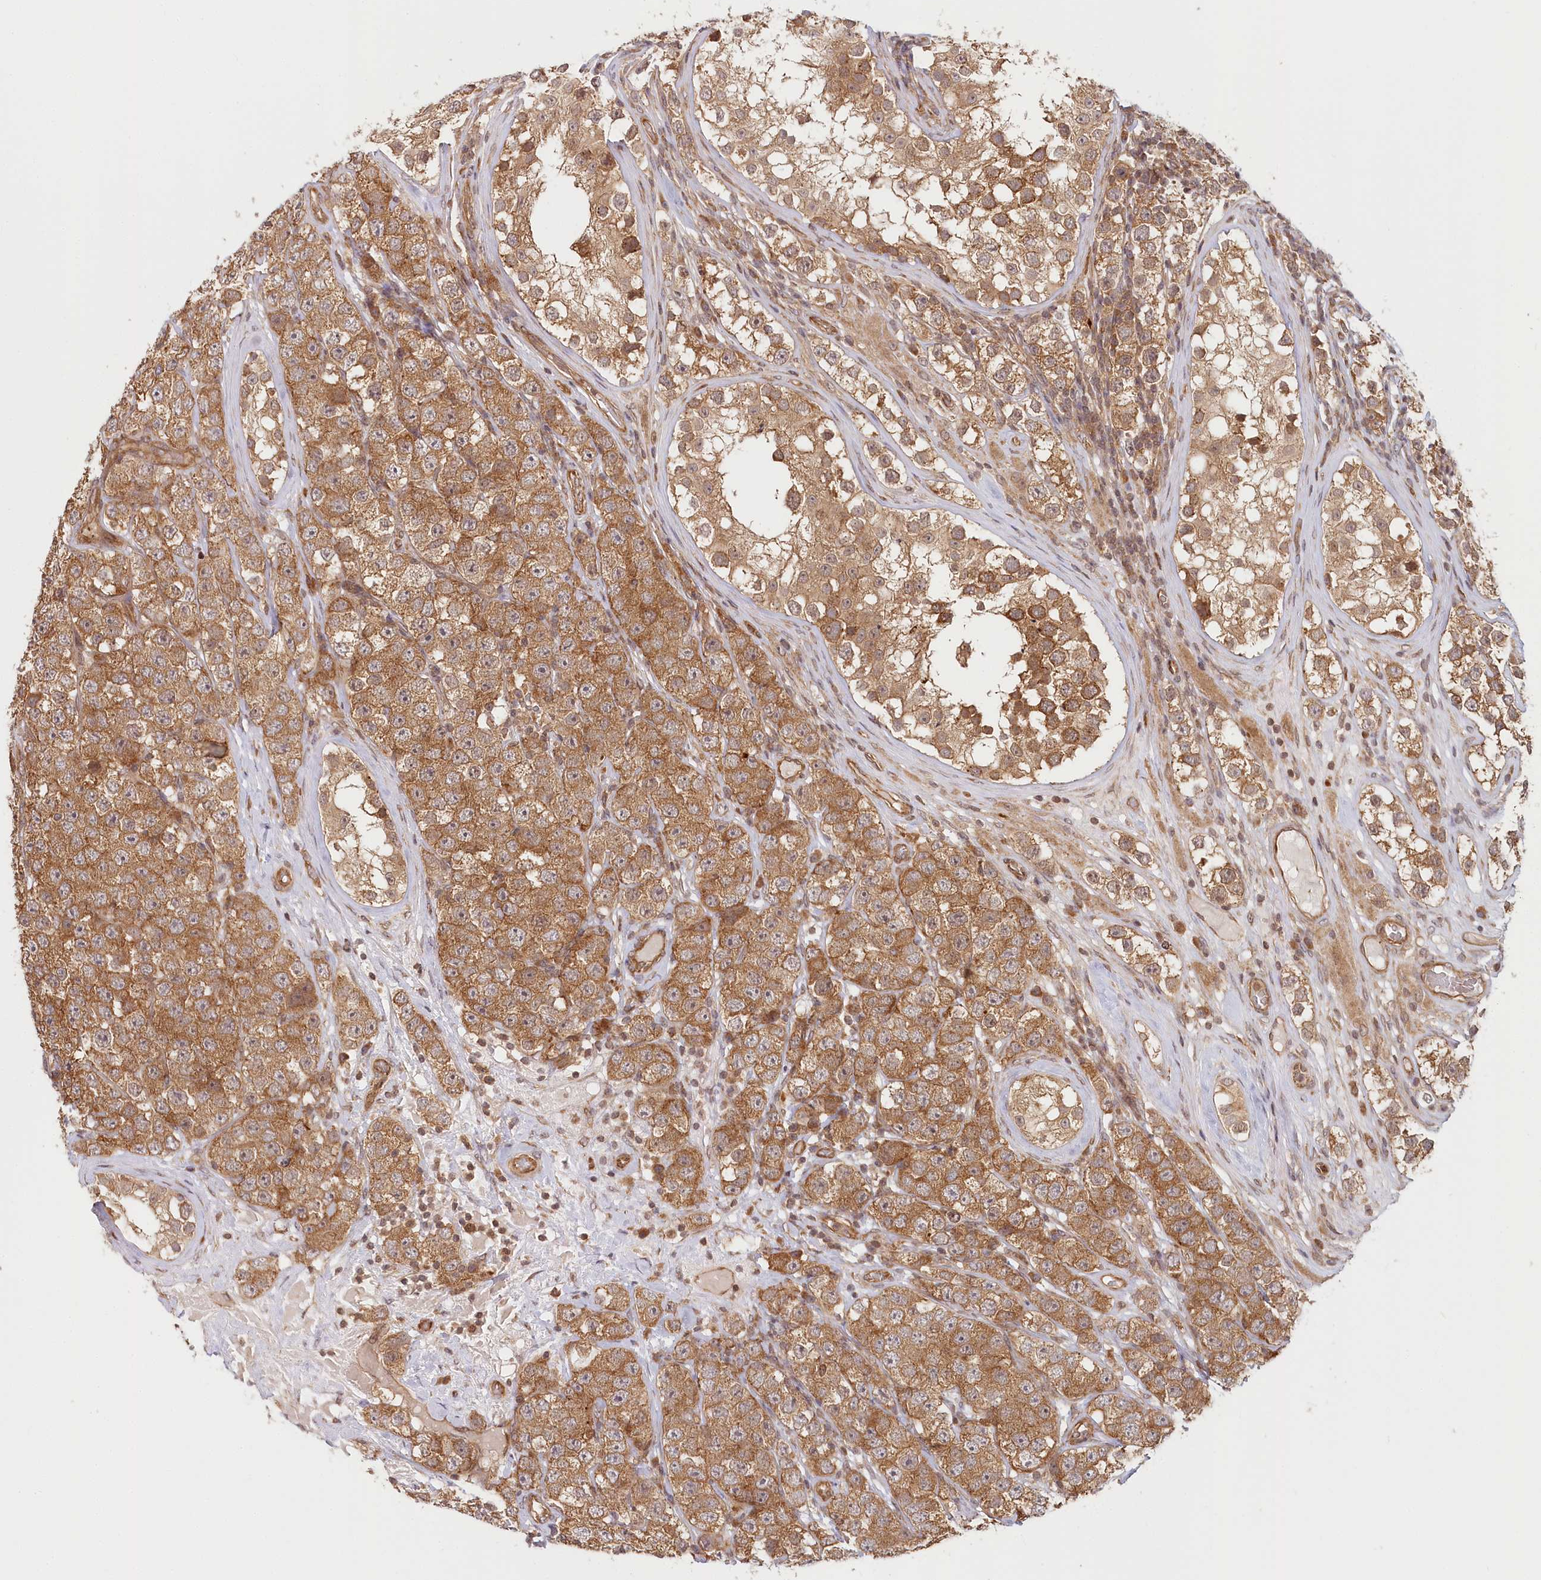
{"staining": {"intensity": "moderate", "quantity": ">75%", "location": "cytoplasmic/membranous"}, "tissue": "testis cancer", "cell_type": "Tumor cells", "image_type": "cancer", "snomed": [{"axis": "morphology", "description": "Seminoma, NOS"}, {"axis": "topography", "description": "Testis"}], "caption": "This photomicrograph shows immunohistochemistry (IHC) staining of testis seminoma, with medium moderate cytoplasmic/membranous positivity in approximately >75% of tumor cells.", "gene": "CEP70", "patient": {"sex": "male", "age": 28}}